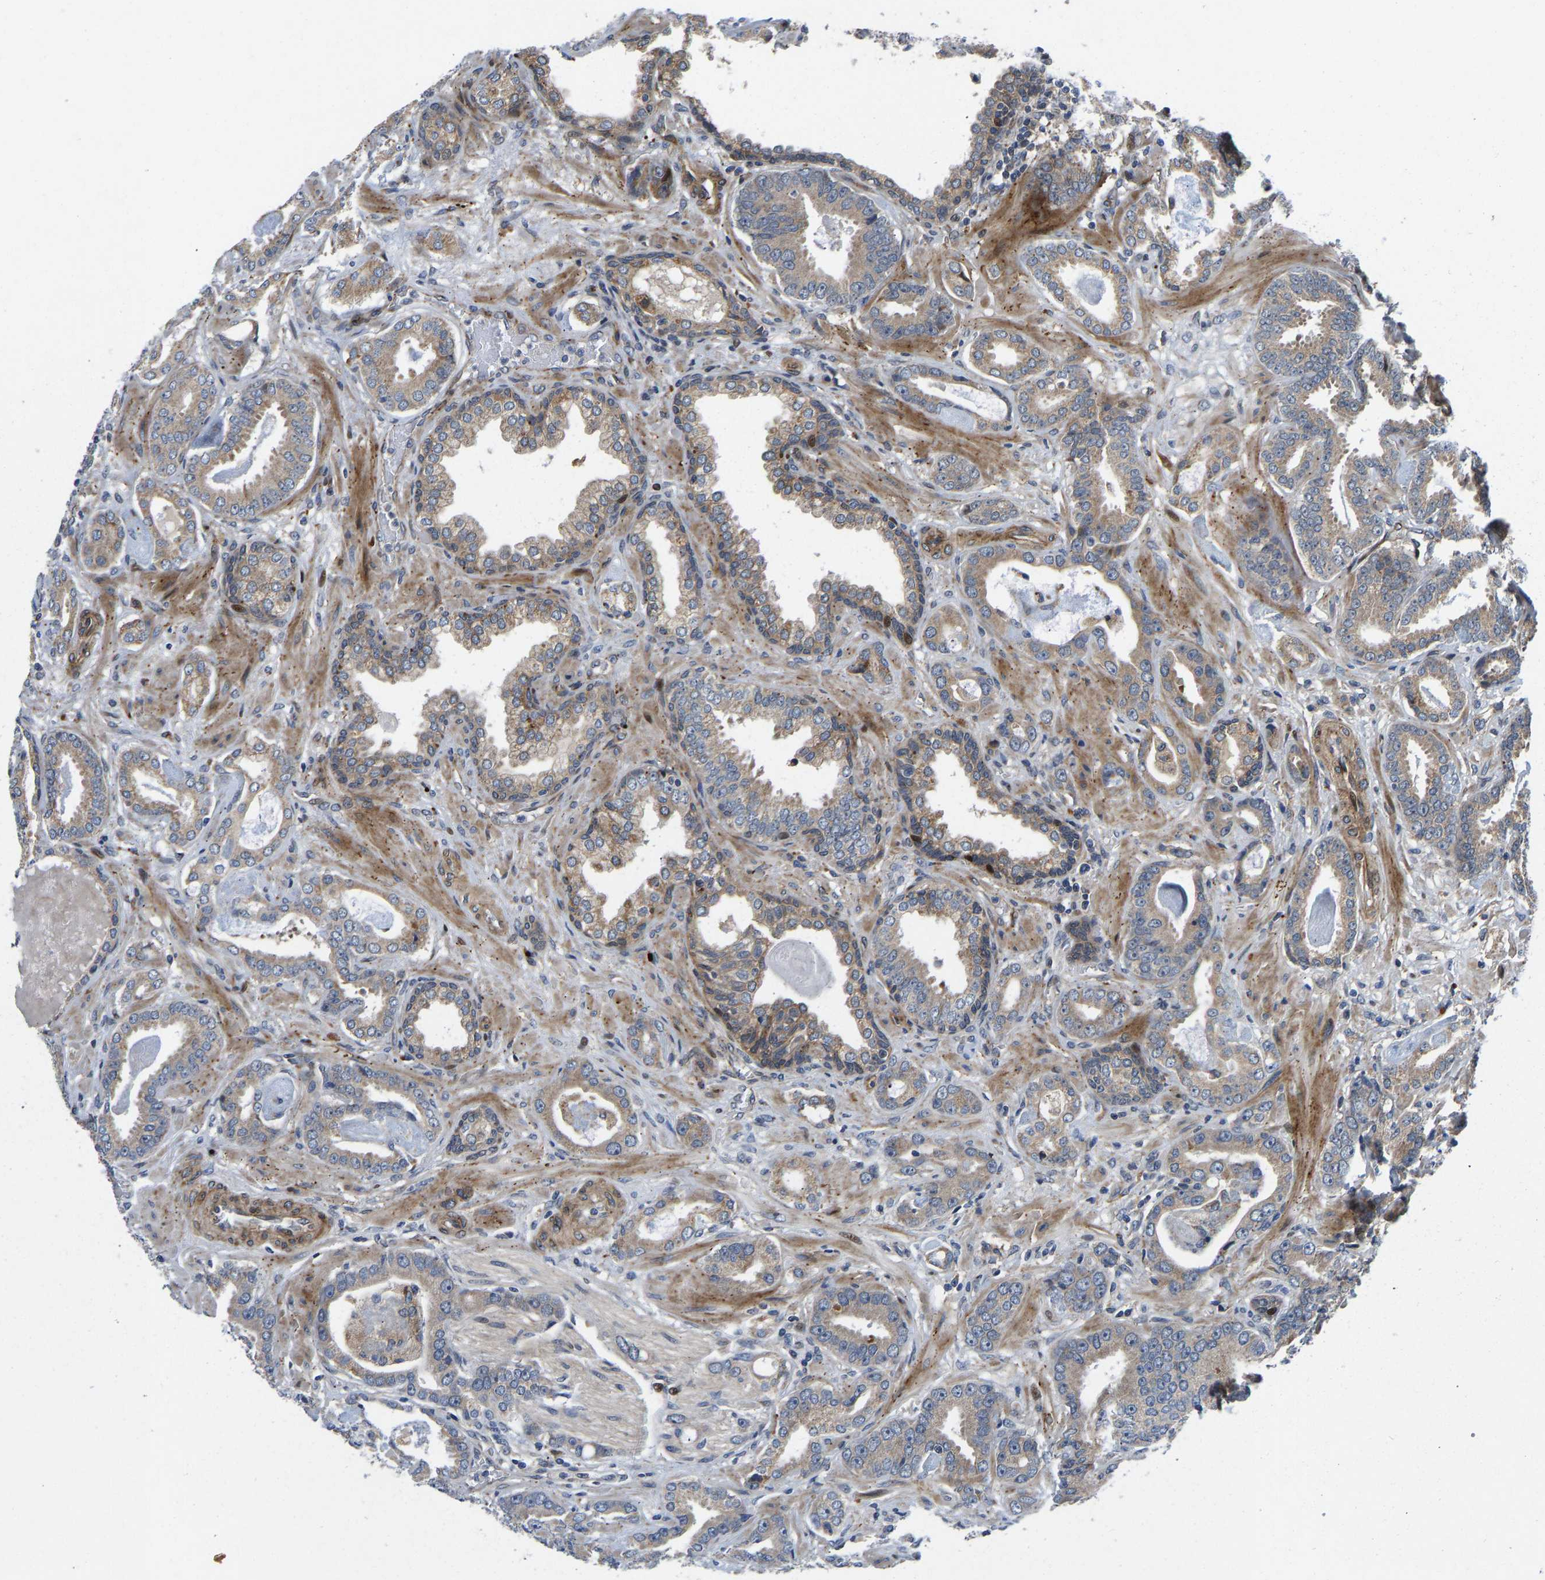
{"staining": {"intensity": "weak", "quantity": ">75%", "location": "cytoplasmic/membranous"}, "tissue": "prostate cancer", "cell_type": "Tumor cells", "image_type": "cancer", "snomed": [{"axis": "morphology", "description": "Adenocarcinoma, Low grade"}, {"axis": "topography", "description": "Prostate"}], "caption": "This micrograph shows prostate cancer (adenocarcinoma (low-grade)) stained with IHC to label a protein in brown. The cytoplasmic/membranous of tumor cells show weak positivity for the protein. Nuclei are counter-stained blue.", "gene": "TMEM38B", "patient": {"sex": "male", "age": 53}}